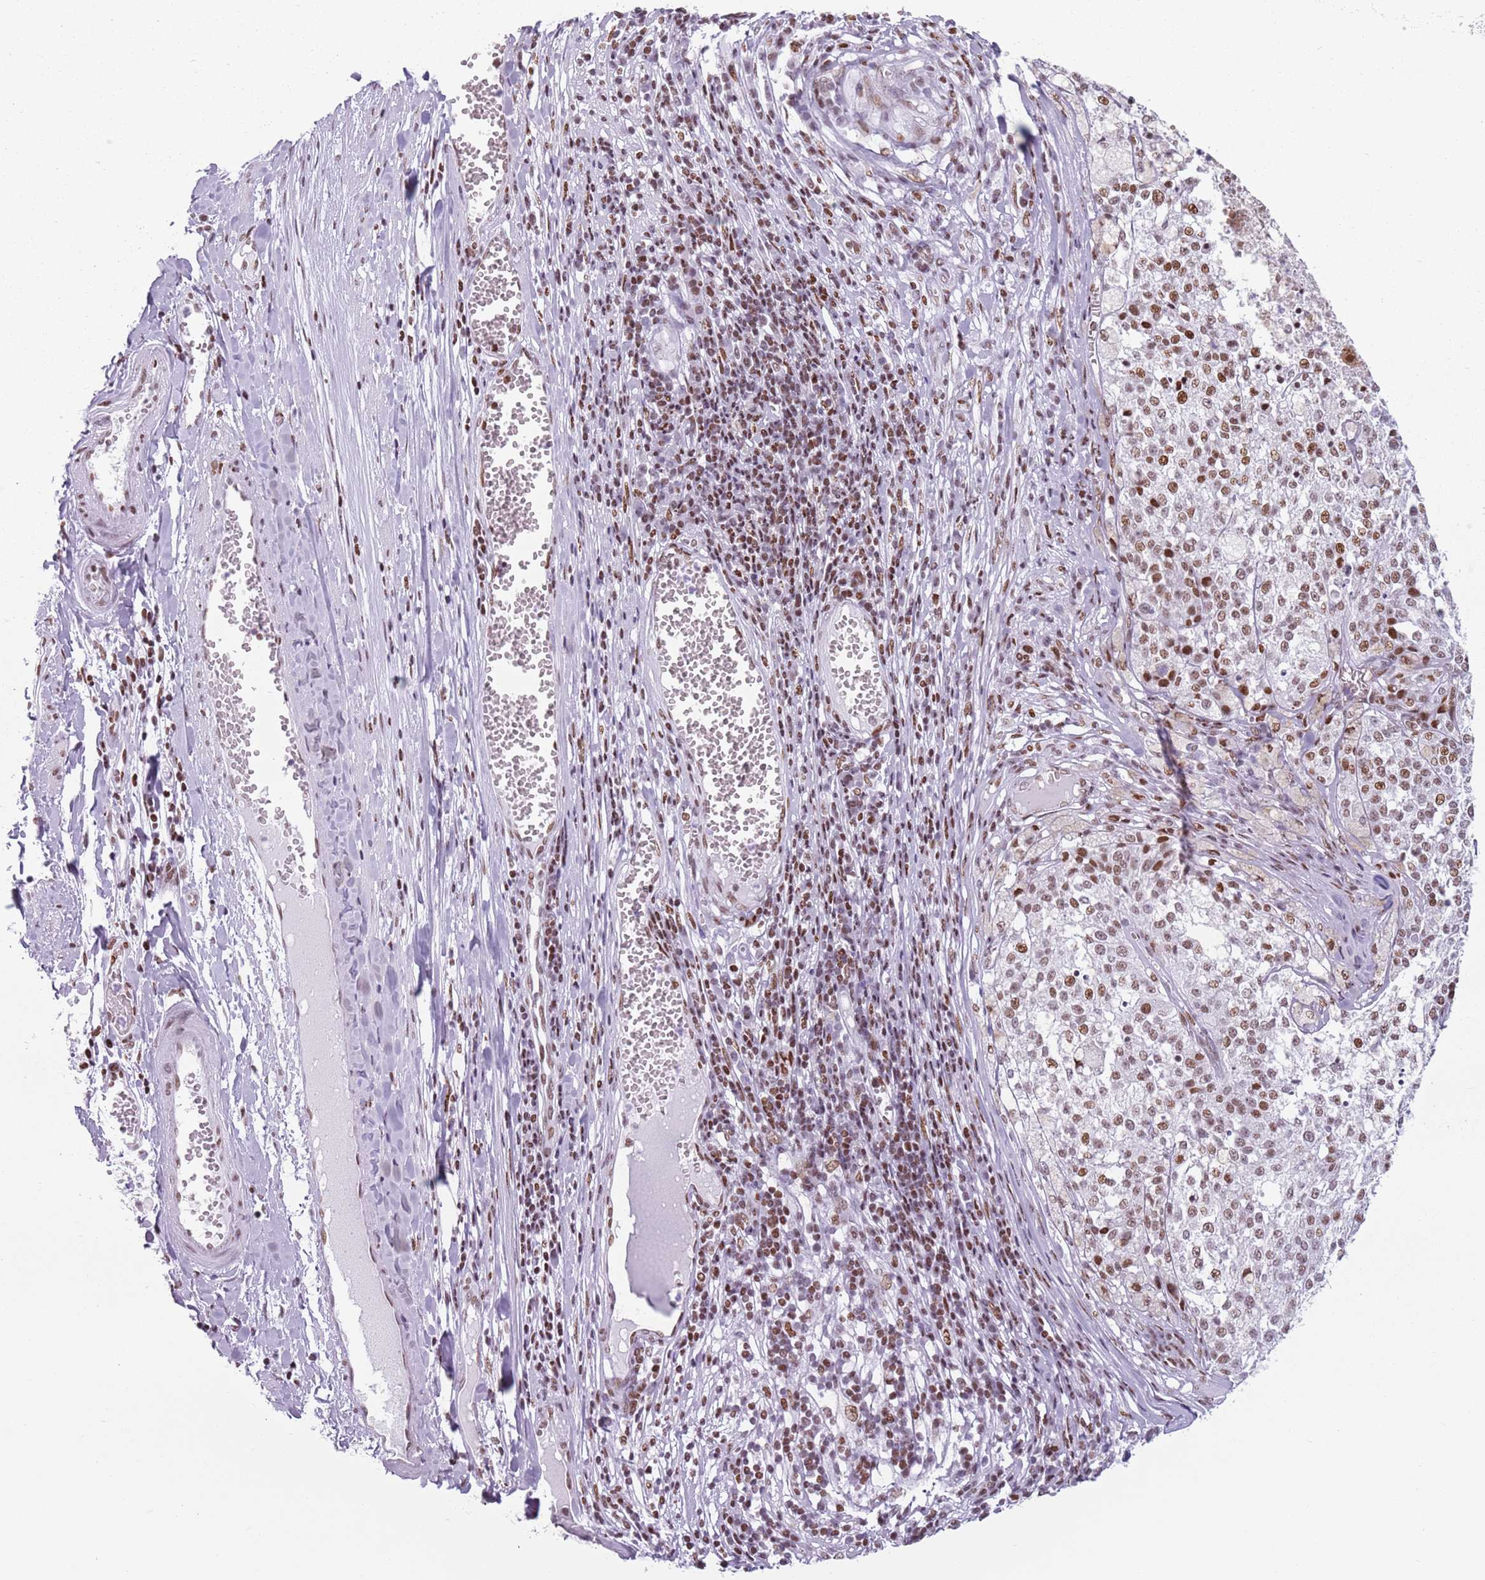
{"staining": {"intensity": "moderate", "quantity": ">75%", "location": "nuclear"}, "tissue": "melanoma", "cell_type": "Tumor cells", "image_type": "cancer", "snomed": [{"axis": "morphology", "description": "Malignant melanoma, NOS"}, {"axis": "topography", "description": "Skin"}], "caption": "Melanoma stained with a brown dye displays moderate nuclear positive staining in about >75% of tumor cells.", "gene": "FAM104B", "patient": {"sex": "female", "age": 64}}